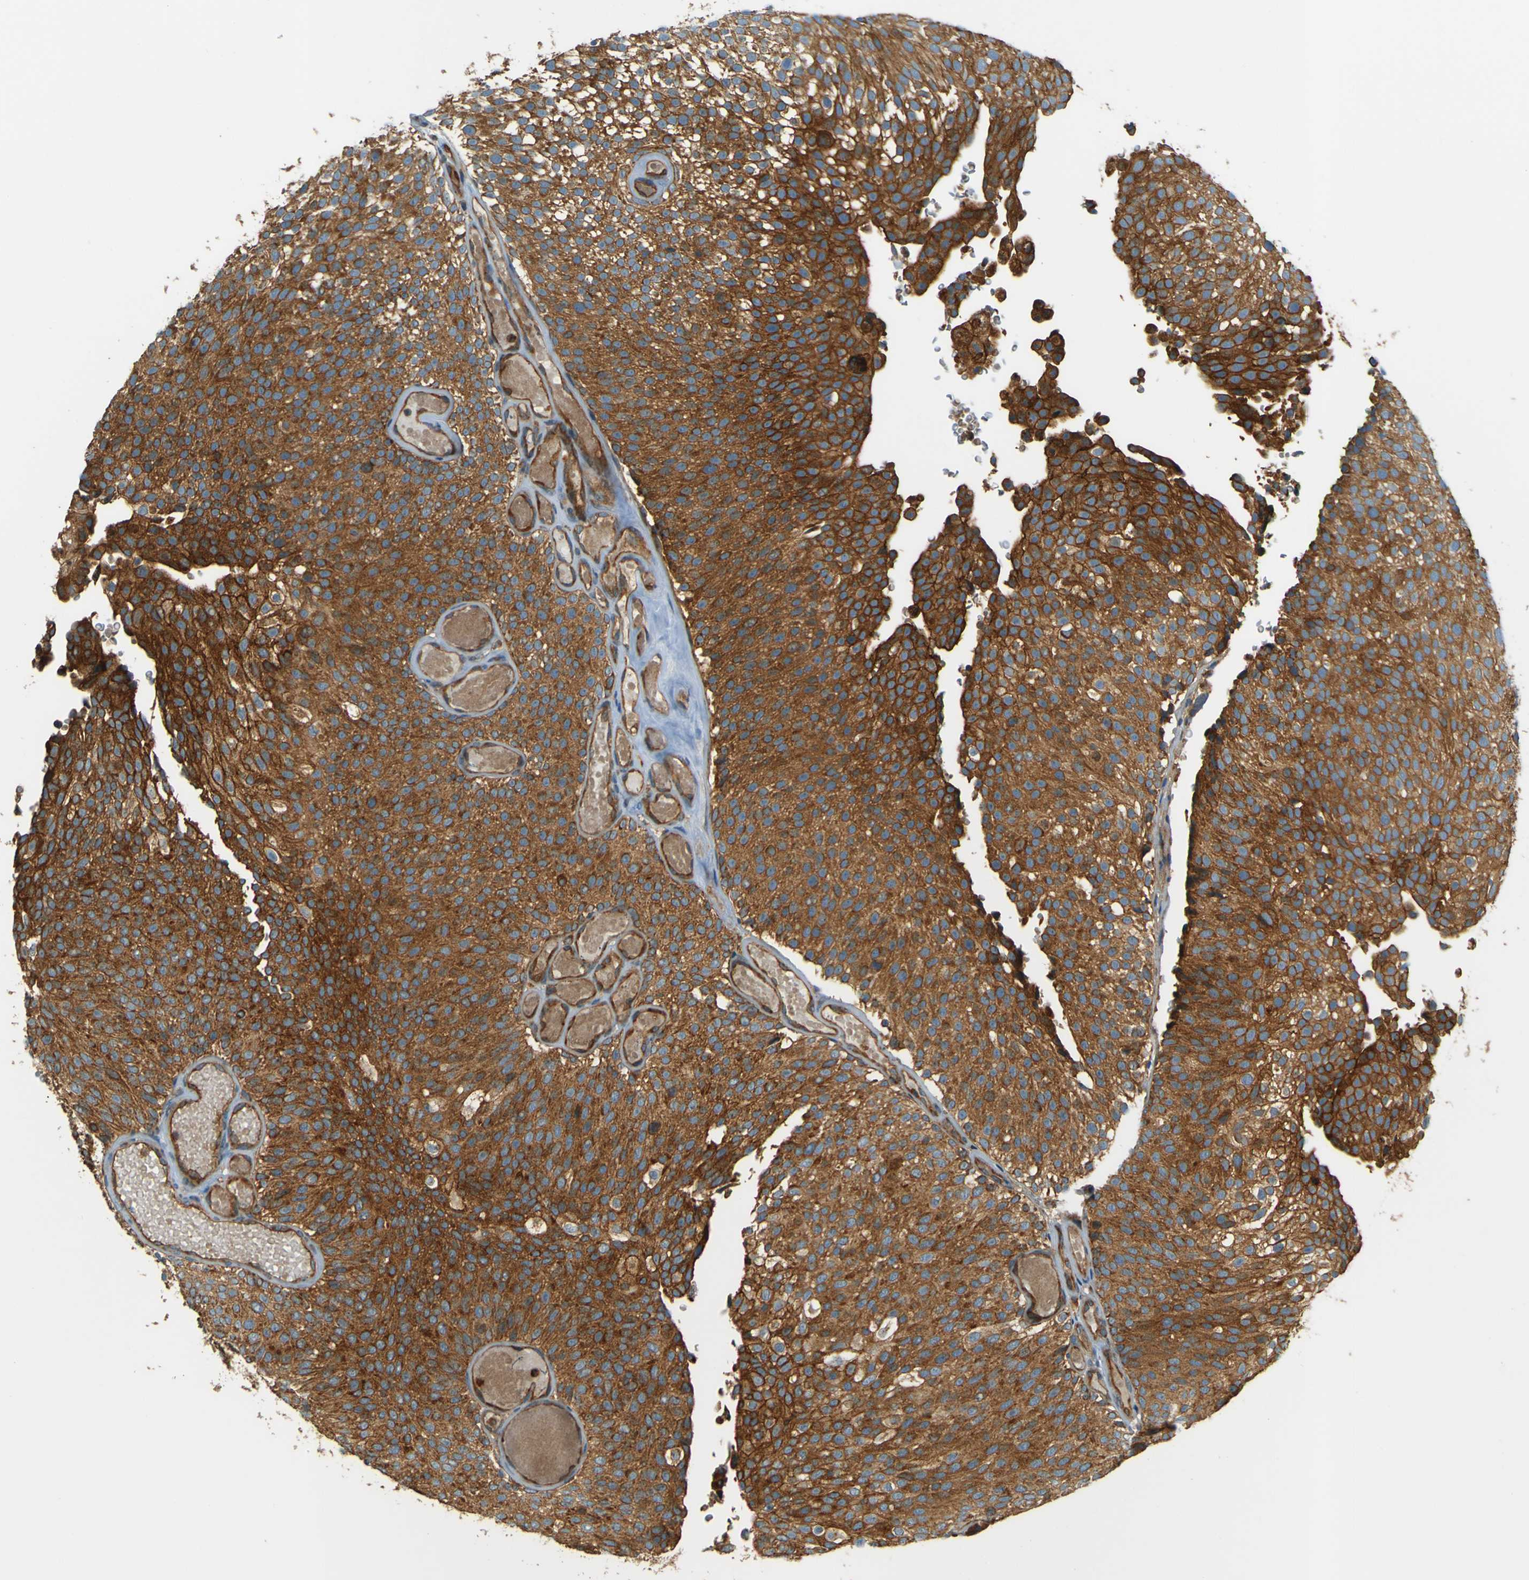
{"staining": {"intensity": "strong", "quantity": ">75%", "location": "cytoplasmic/membranous"}, "tissue": "urothelial cancer", "cell_type": "Tumor cells", "image_type": "cancer", "snomed": [{"axis": "morphology", "description": "Urothelial carcinoma, Low grade"}, {"axis": "topography", "description": "Urinary bladder"}], "caption": "There is high levels of strong cytoplasmic/membranous expression in tumor cells of urothelial carcinoma (low-grade), as demonstrated by immunohistochemical staining (brown color).", "gene": "DNAJC5", "patient": {"sex": "male", "age": 78}}